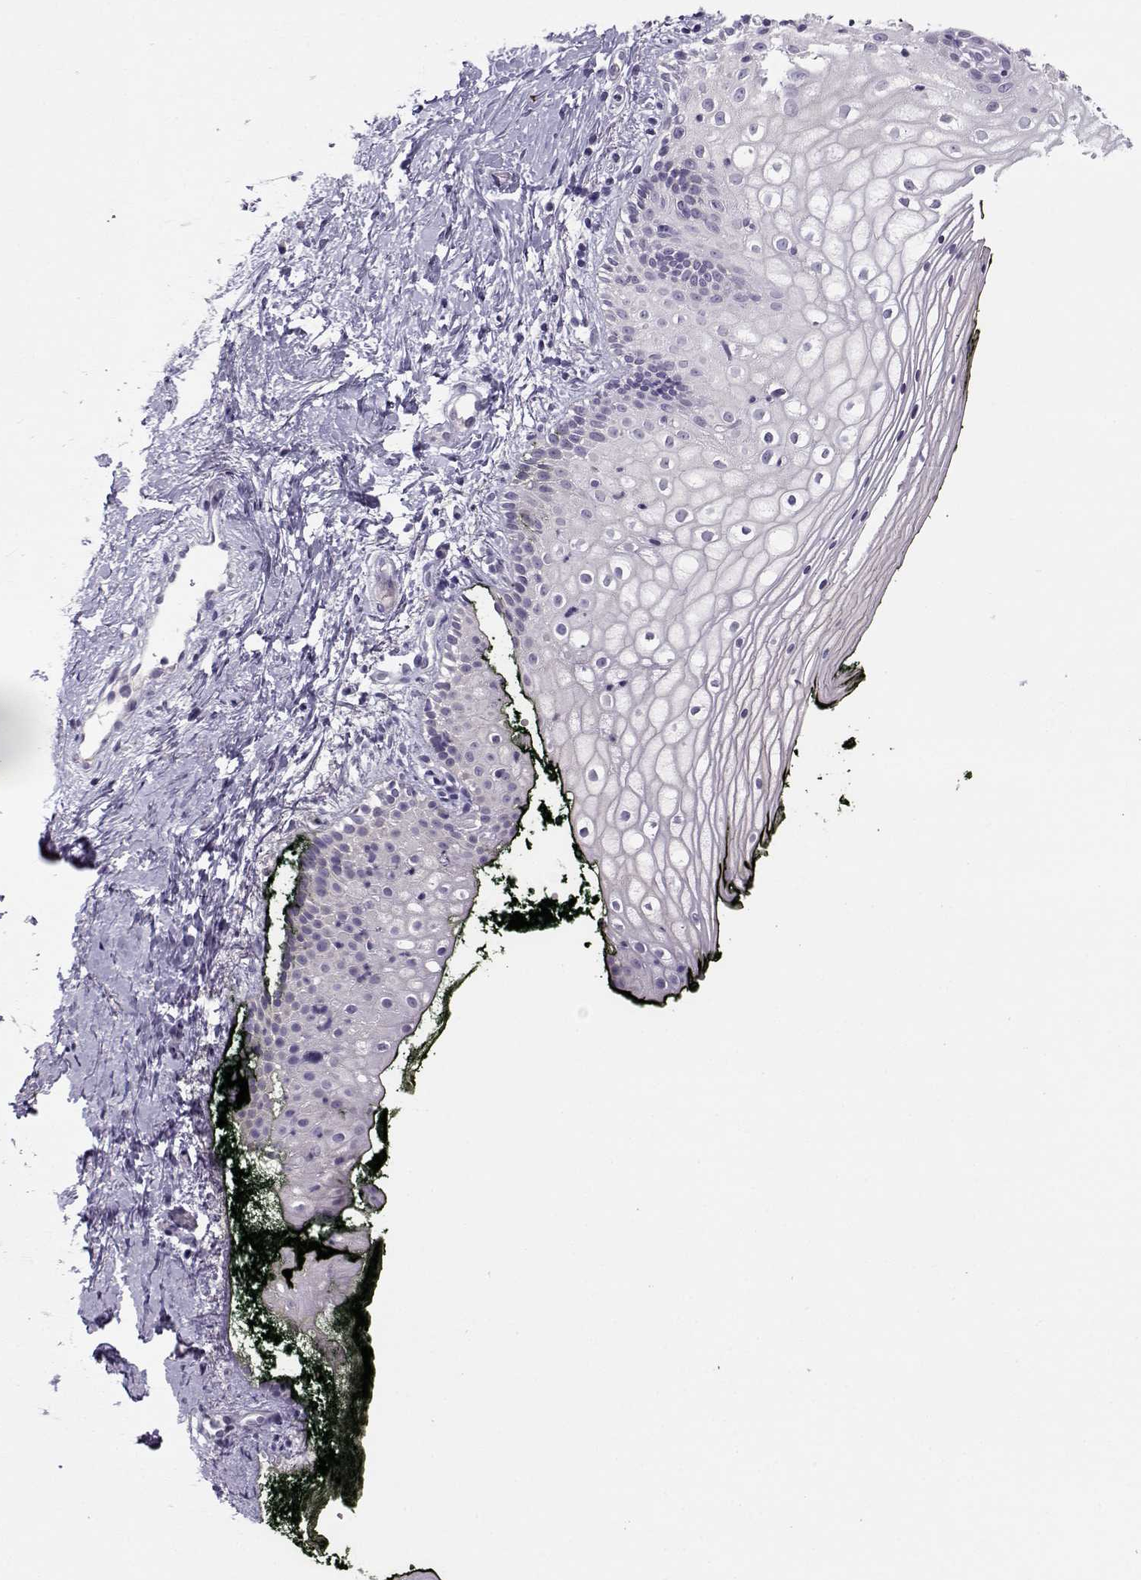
{"staining": {"intensity": "negative", "quantity": "none", "location": "none"}, "tissue": "vagina", "cell_type": "Squamous epithelial cells", "image_type": "normal", "snomed": [{"axis": "morphology", "description": "Normal tissue, NOS"}, {"axis": "topography", "description": "Vagina"}], "caption": "Immunohistochemistry image of normal vagina: vagina stained with DAB shows no significant protein expression in squamous epithelial cells. The staining was performed using DAB (3,3'-diaminobenzidine) to visualize the protein expression in brown, while the nuclei were stained in blue with hematoxylin (Magnification: 20x).", "gene": "CFAP77", "patient": {"sex": "female", "age": 47}}